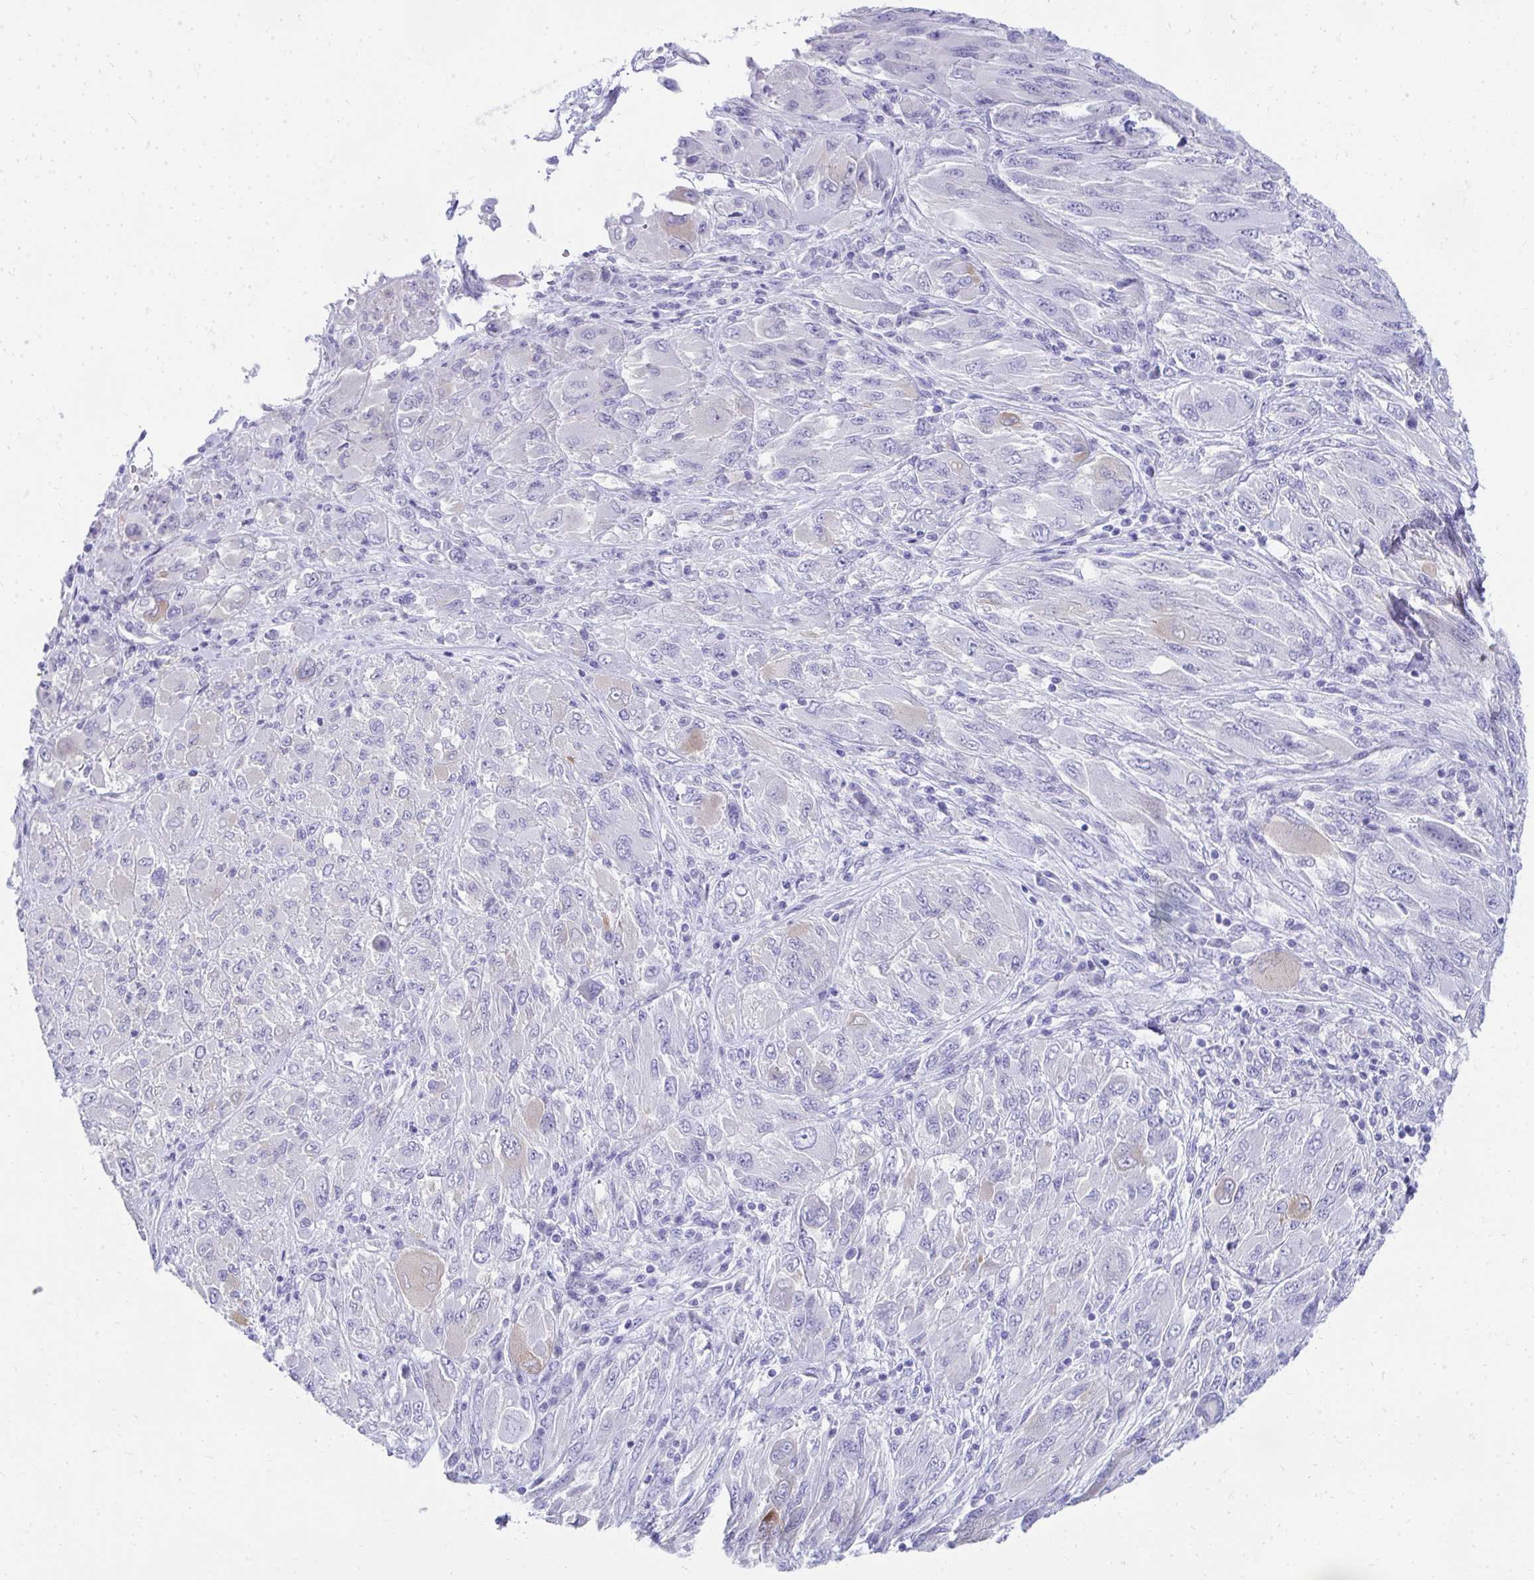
{"staining": {"intensity": "negative", "quantity": "none", "location": "none"}, "tissue": "melanoma", "cell_type": "Tumor cells", "image_type": "cancer", "snomed": [{"axis": "morphology", "description": "Malignant melanoma, NOS"}, {"axis": "topography", "description": "Skin"}], "caption": "Malignant melanoma stained for a protein using IHC reveals no positivity tumor cells.", "gene": "SEC14L3", "patient": {"sex": "female", "age": 91}}